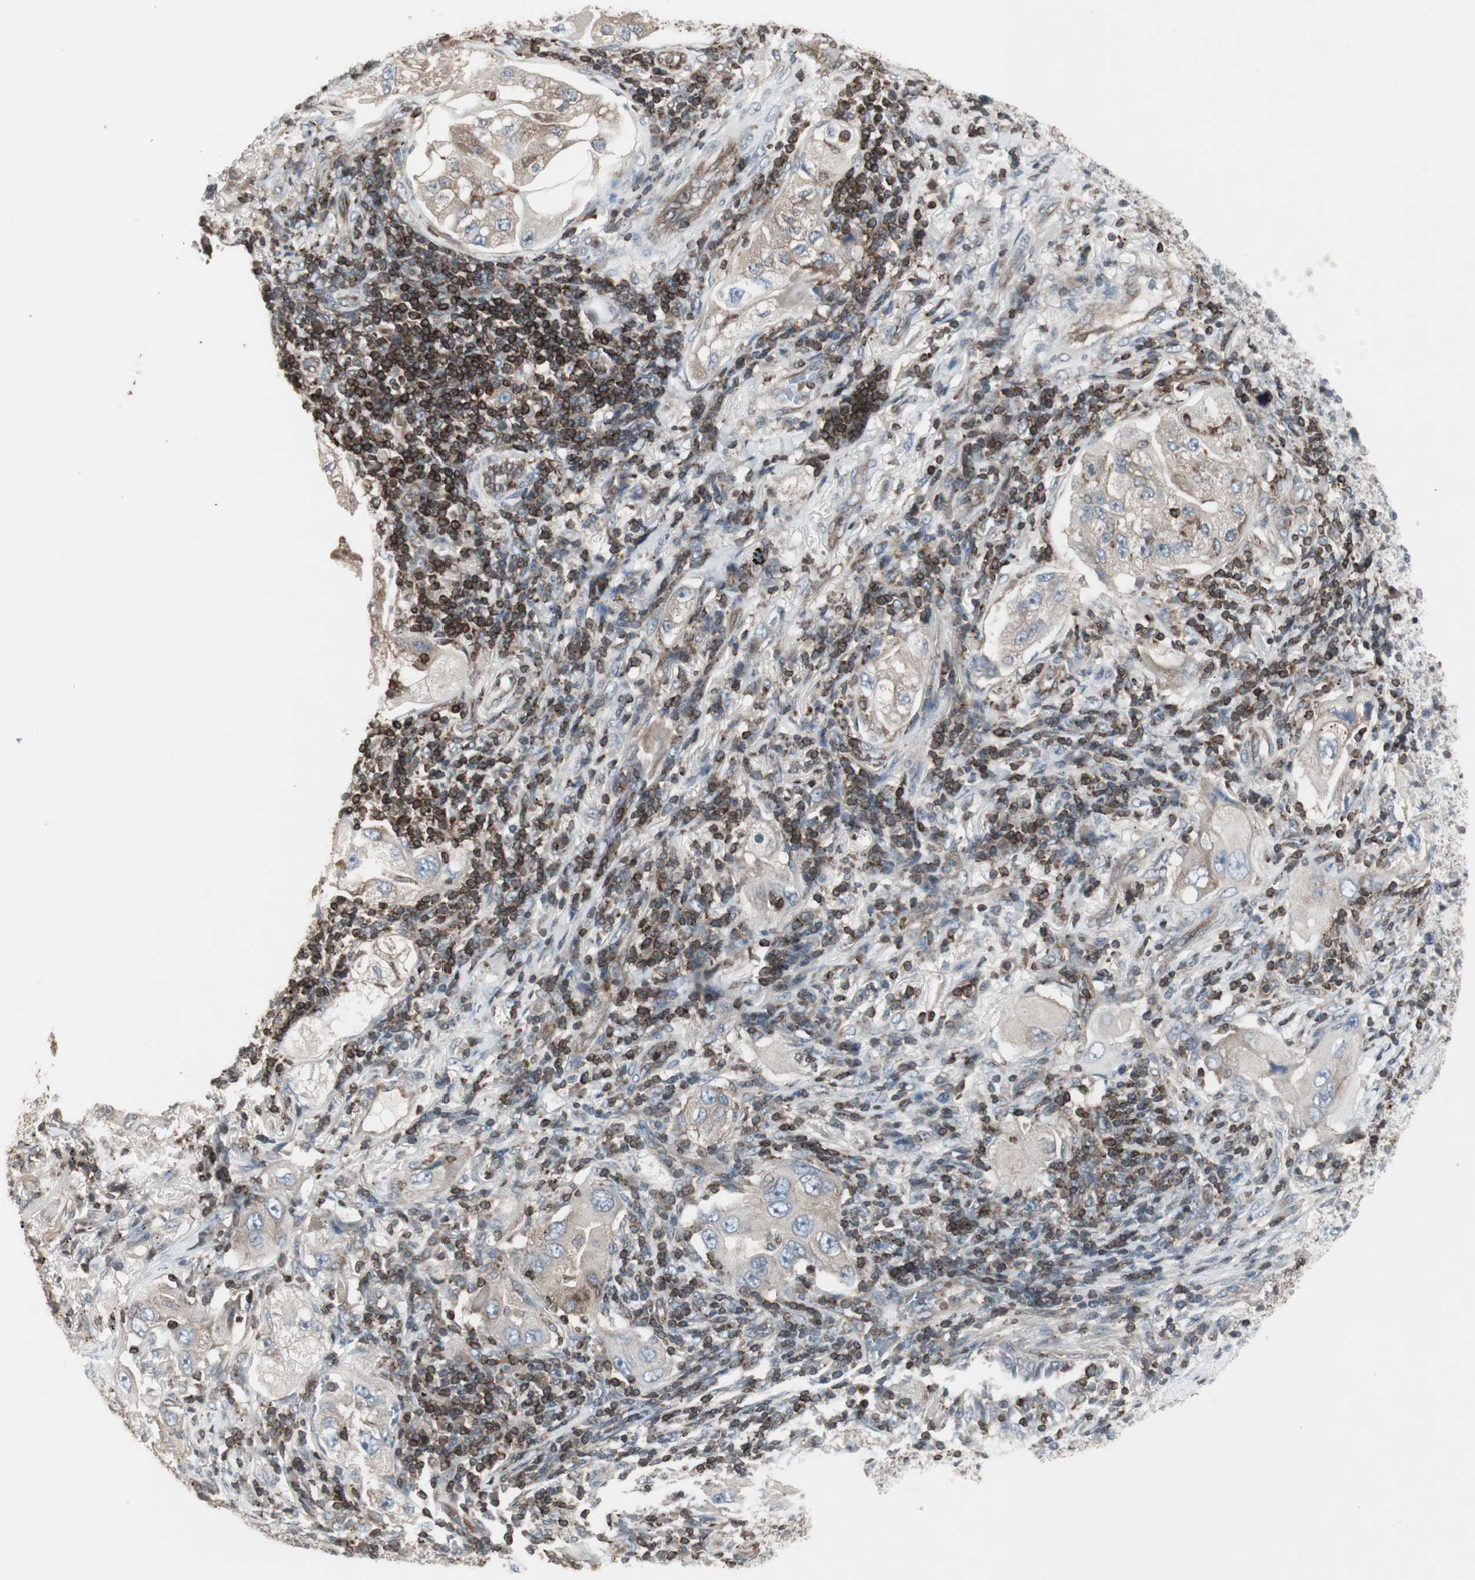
{"staining": {"intensity": "weak", "quantity": "25%-75%", "location": "cytoplasmic/membranous"}, "tissue": "lung cancer", "cell_type": "Tumor cells", "image_type": "cancer", "snomed": [{"axis": "morphology", "description": "Adenocarcinoma, NOS"}, {"axis": "topography", "description": "Lung"}], "caption": "An image of human lung cancer (adenocarcinoma) stained for a protein reveals weak cytoplasmic/membranous brown staining in tumor cells.", "gene": "ARHGEF1", "patient": {"sex": "female", "age": 65}}